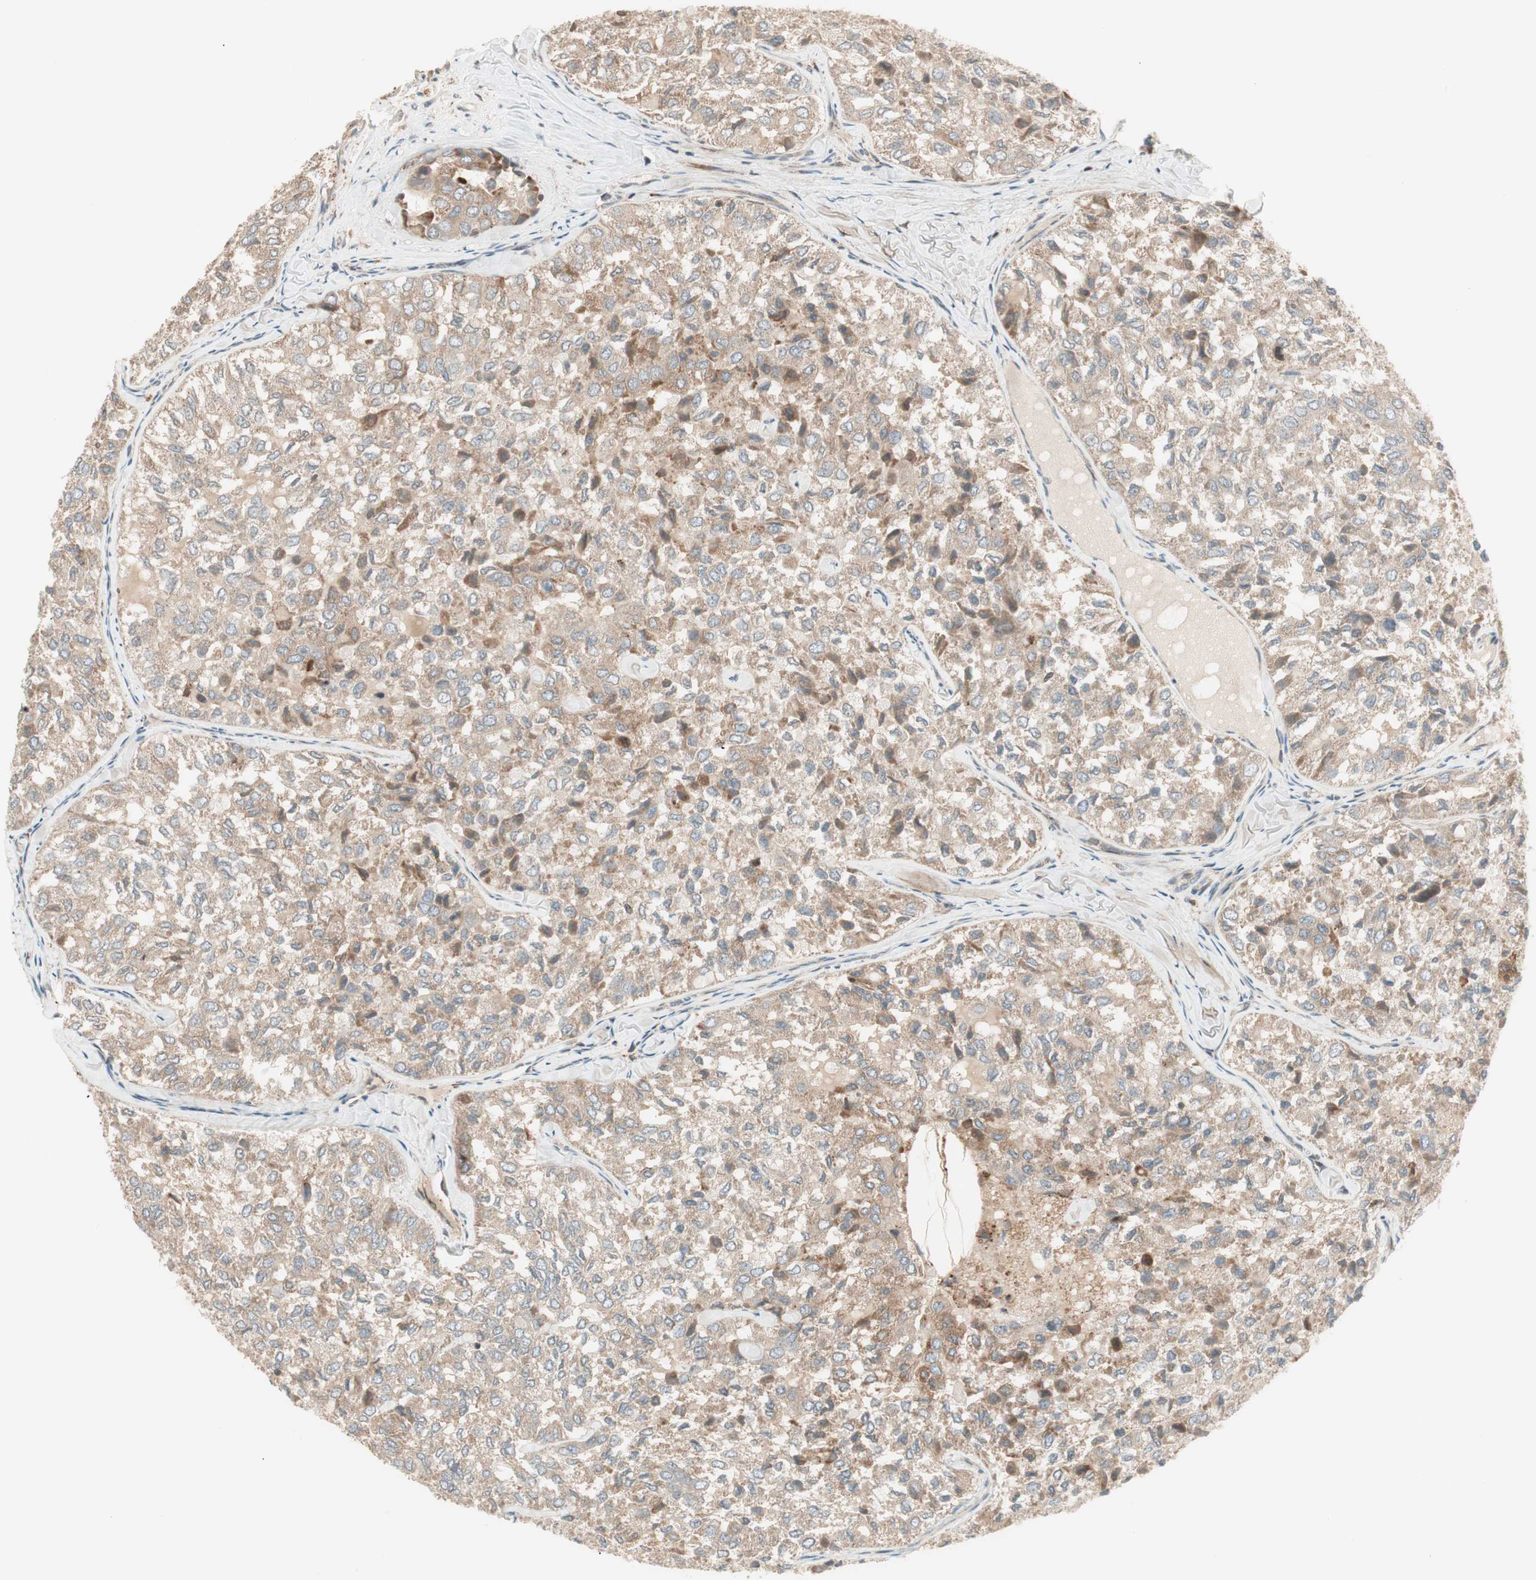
{"staining": {"intensity": "weak", "quantity": ">75%", "location": "cytoplasmic/membranous"}, "tissue": "thyroid cancer", "cell_type": "Tumor cells", "image_type": "cancer", "snomed": [{"axis": "morphology", "description": "Follicular adenoma carcinoma, NOS"}, {"axis": "topography", "description": "Thyroid gland"}], "caption": "Immunohistochemistry histopathology image of human thyroid cancer stained for a protein (brown), which shows low levels of weak cytoplasmic/membranous staining in approximately >75% of tumor cells.", "gene": "SFRP1", "patient": {"sex": "male", "age": 75}}